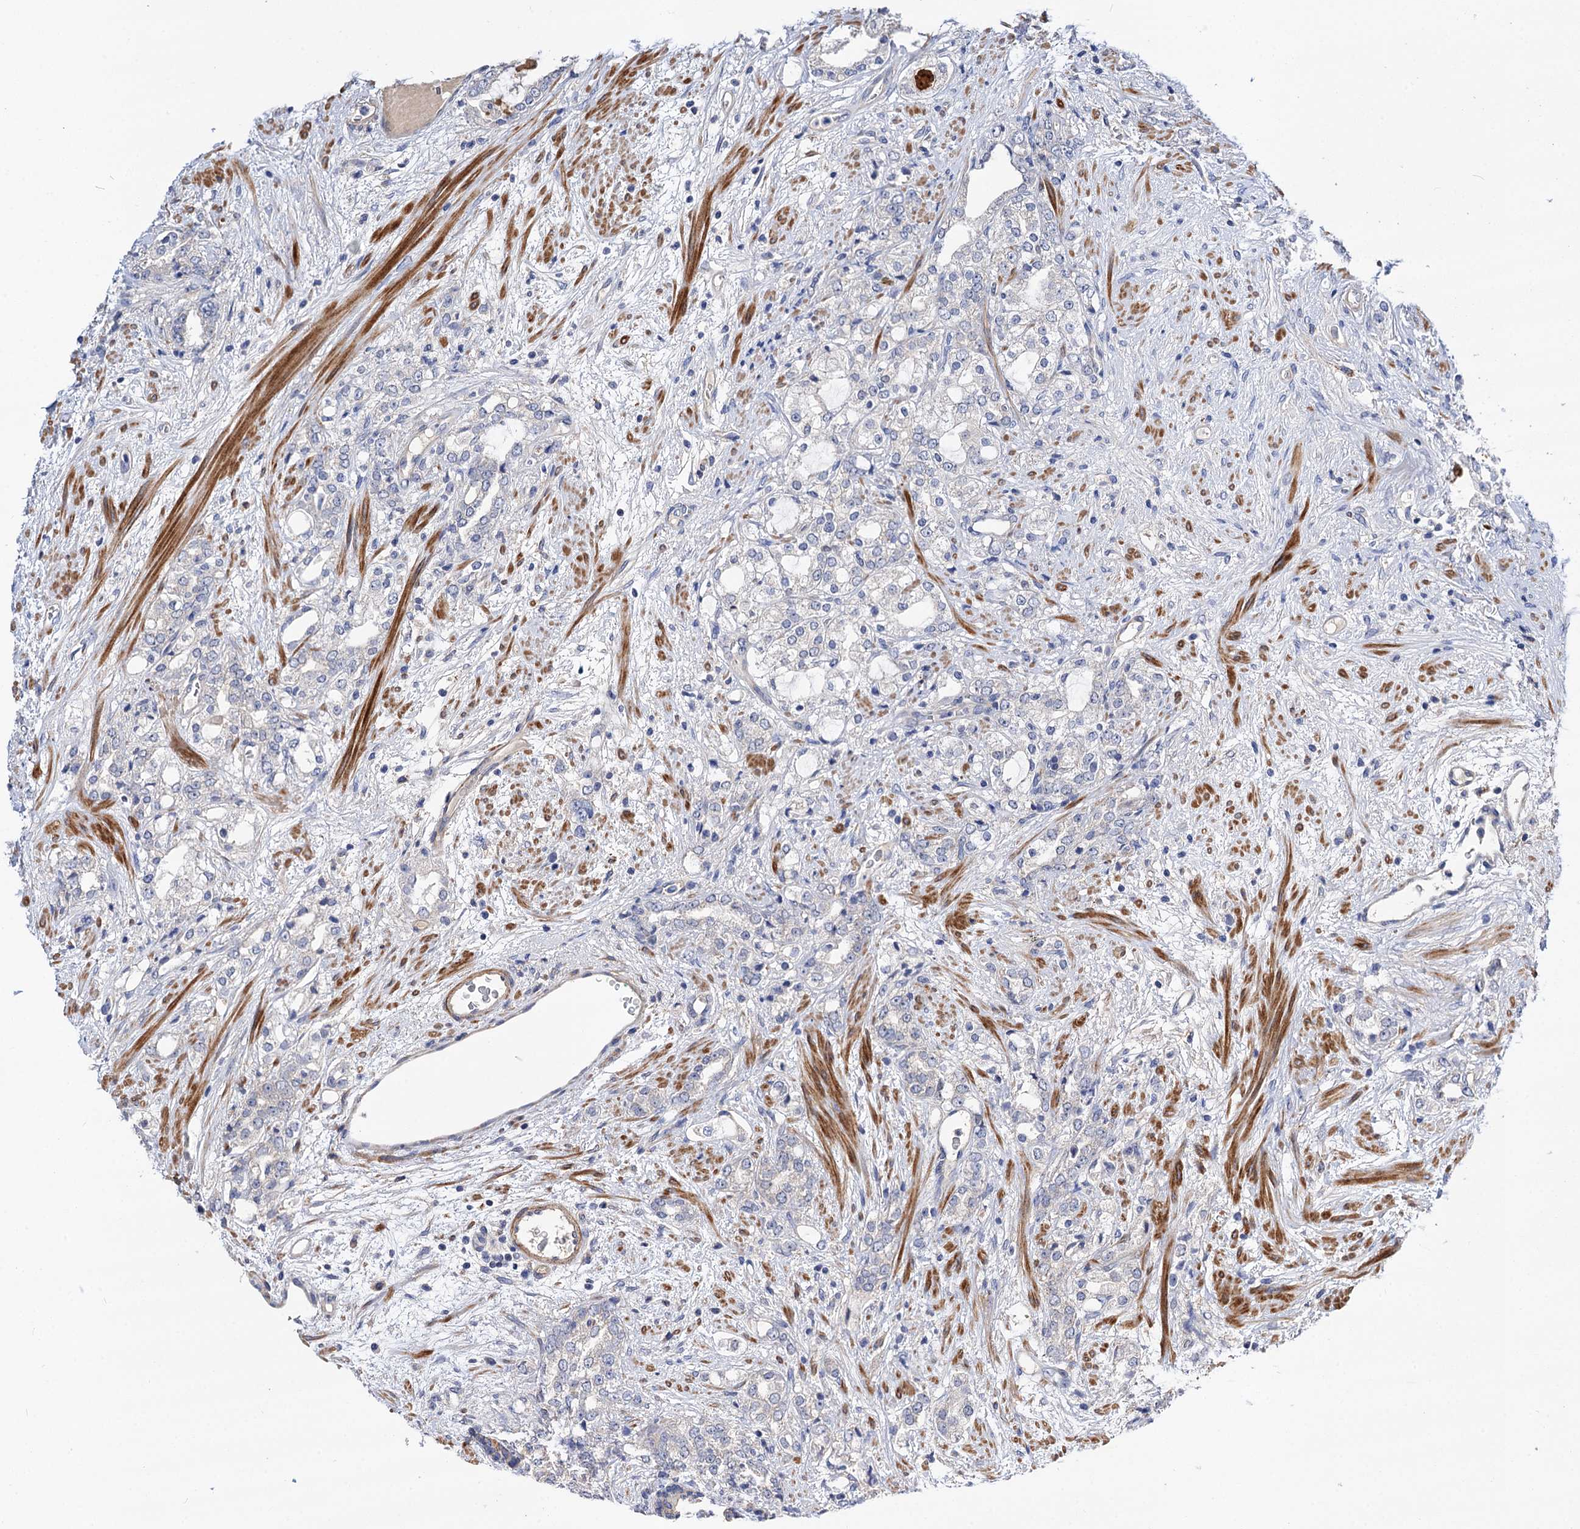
{"staining": {"intensity": "negative", "quantity": "none", "location": "none"}, "tissue": "prostate cancer", "cell_type": "Tumor cells", "image_type": "cancer", "snomed": [{"axis": "morphology", "description": "Adenocarcinoma, High grade"}, {"axis": "topography", "description": "Prostate"}], "caption": "Adenocarcinoma (high-grade) (prostate) stained for a protein using immunohistochemistry (IHC) shows no staining tumor cells.", "gene": "NUDCD2", "patient": {"sex": "male", "age": 64}}